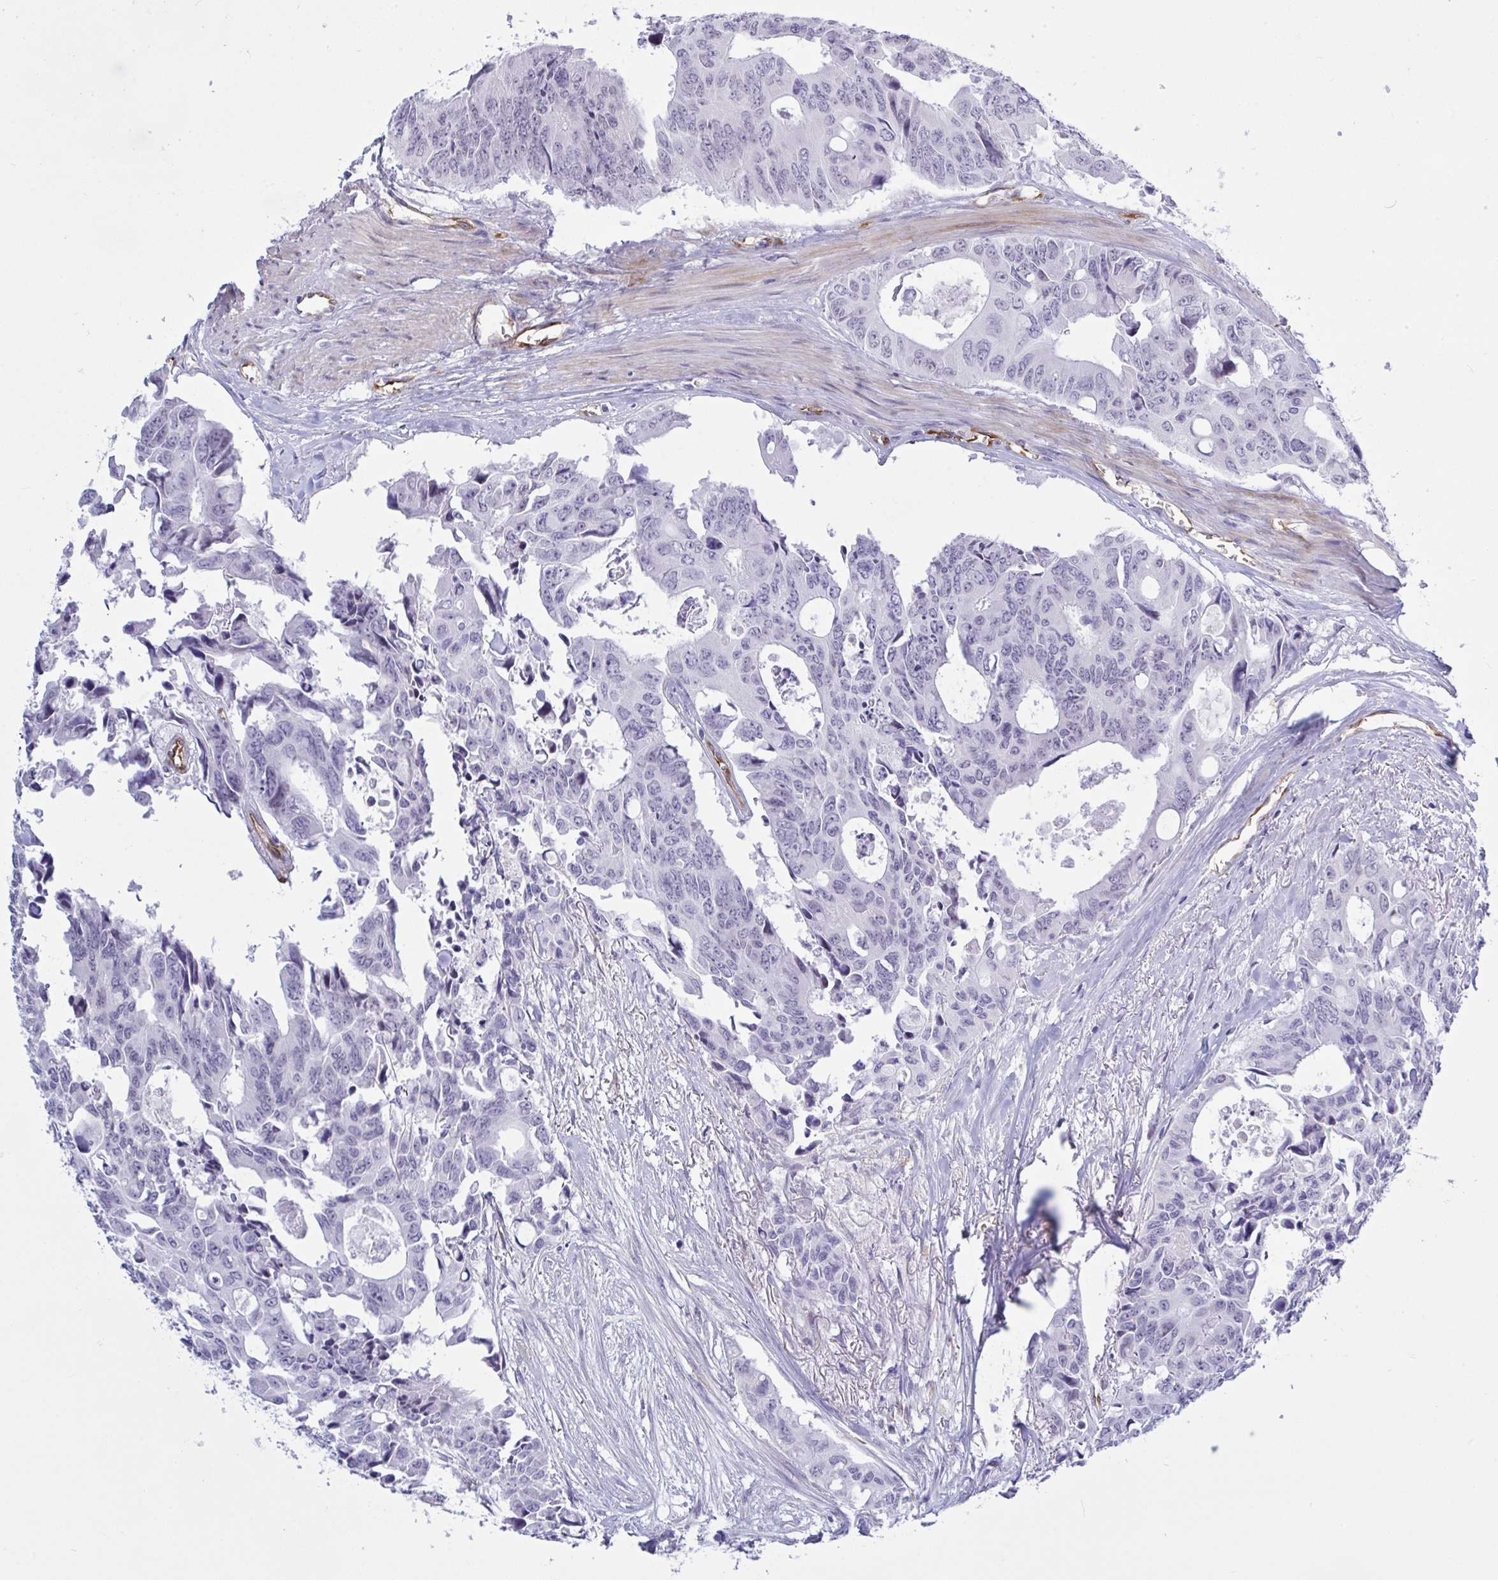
{"staining": {"intensity": "negative", "quantity": "none", "location": "none"}, "tissue": "colorectal cancer", "cell_type": "Tumor cells", "image_type": "cancer", "snomed": [{"axis": "morphology", "description": "Adenocarcinoma, NOS"}, {"axis": "topography", "description": "Rectum"}], "caption": "Immunohistochemistry (IHC) photomicrograph of colorectal cancer (adenocarcinoma) stained for a protein (brown), which exhibits no expression in tumor cells.", "gene": "EML1", "patient": {"sex": "male", "age": 76}}